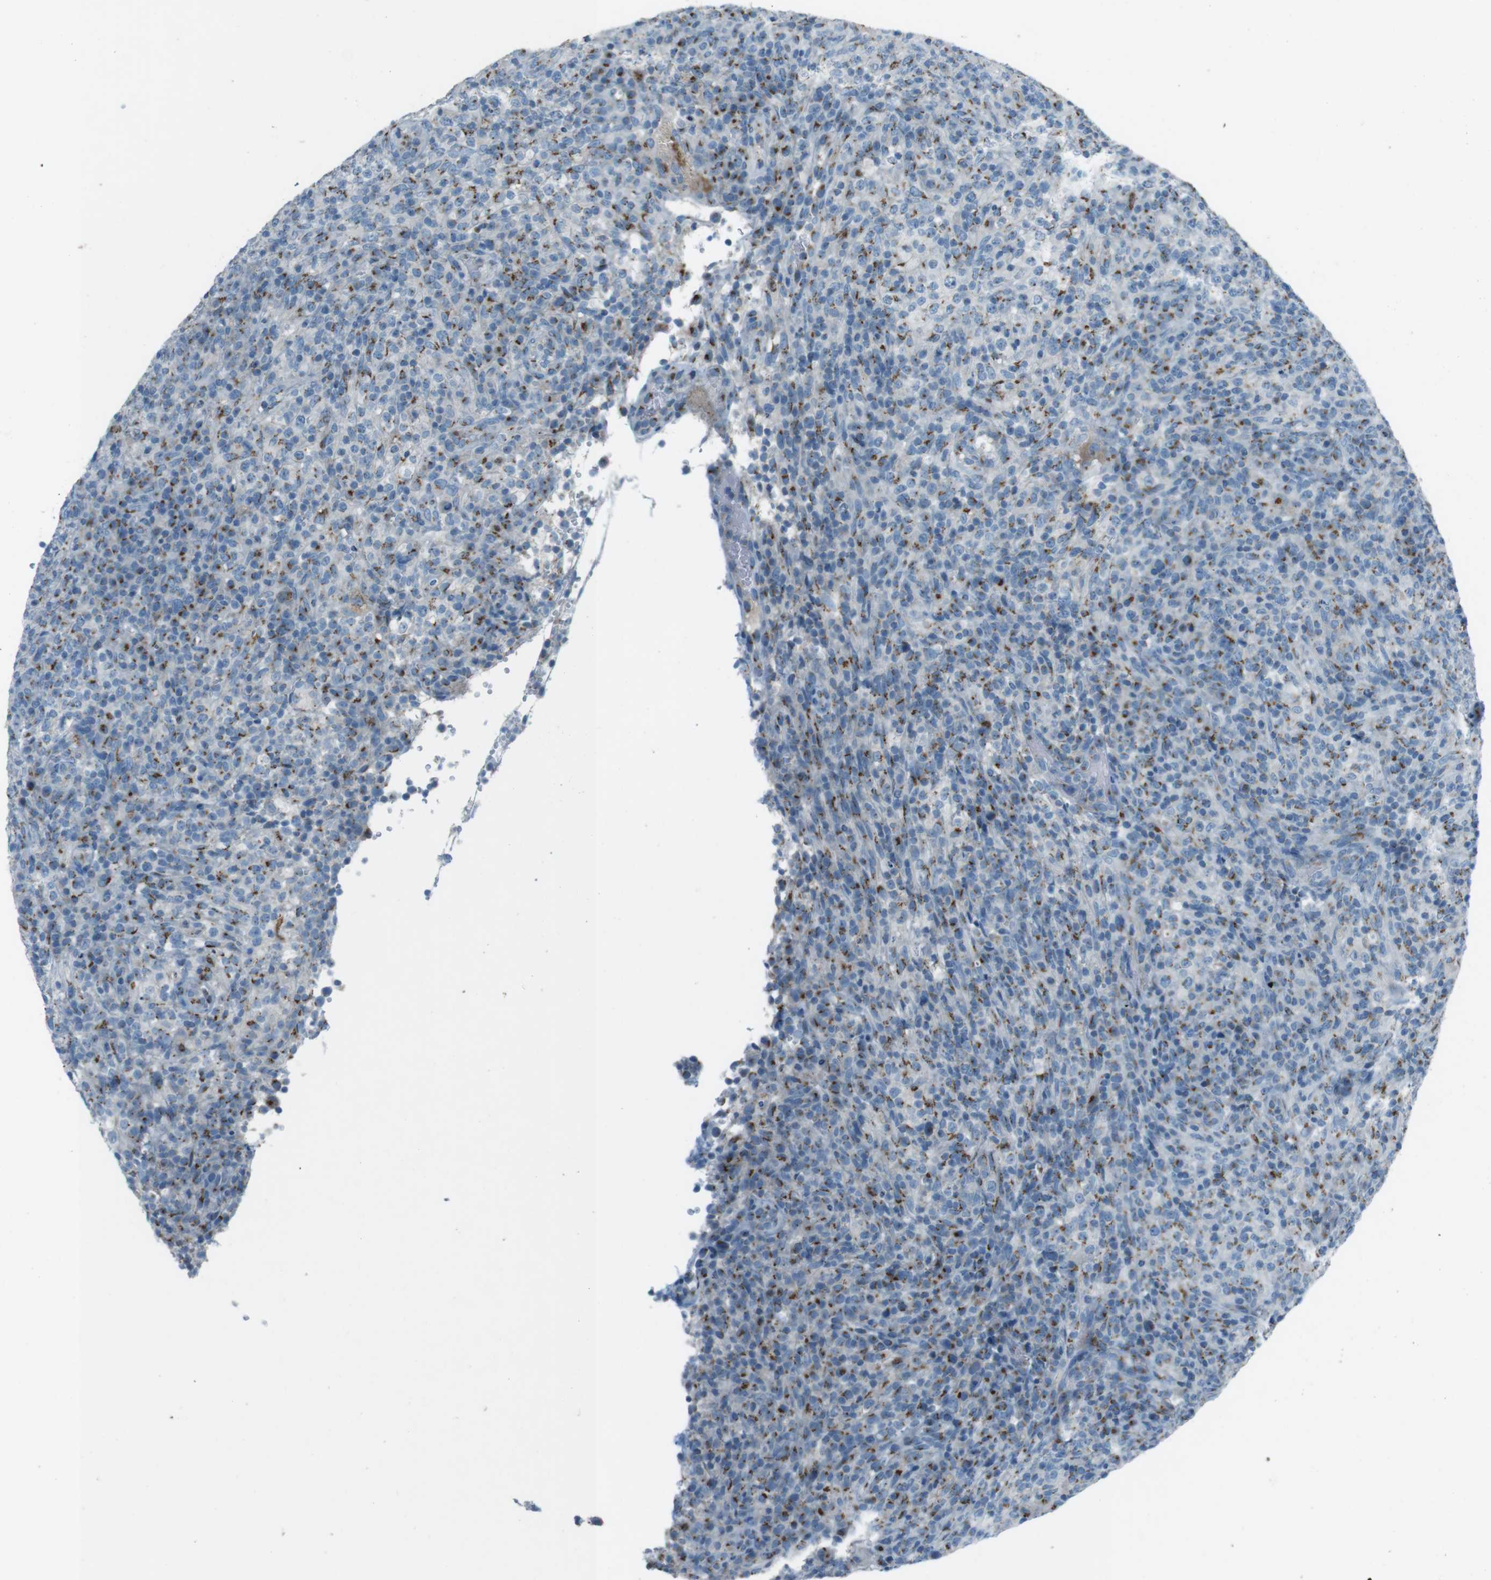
{"staining": {"intensity": "moderate", "quantity": "25%-75%", "location": "cytoplasmic/membranous"}, "tissue": "lymphoma", "cell_type": "Tumor cells", "image_type": "cancer", "snomed": [{"axis": "morphology", "description": "Malignant lymphoma, non-Hodgkin's type, High grade"}, {"axis": "topography", "description": "Lymph node"}], "caption": "High-grade malignant lymphoma, non-Hodgkin's type stained with DAB immunohistochemistry reveals medium levels of moderate cytoplasmic/membranous positivity in approximately 25%-75% of tumor cells. The protein is shown in brown color, while the nuclei are stained blue.", "gene": "TXNDC15", "patient": {"sex": "female", "age": 76}}